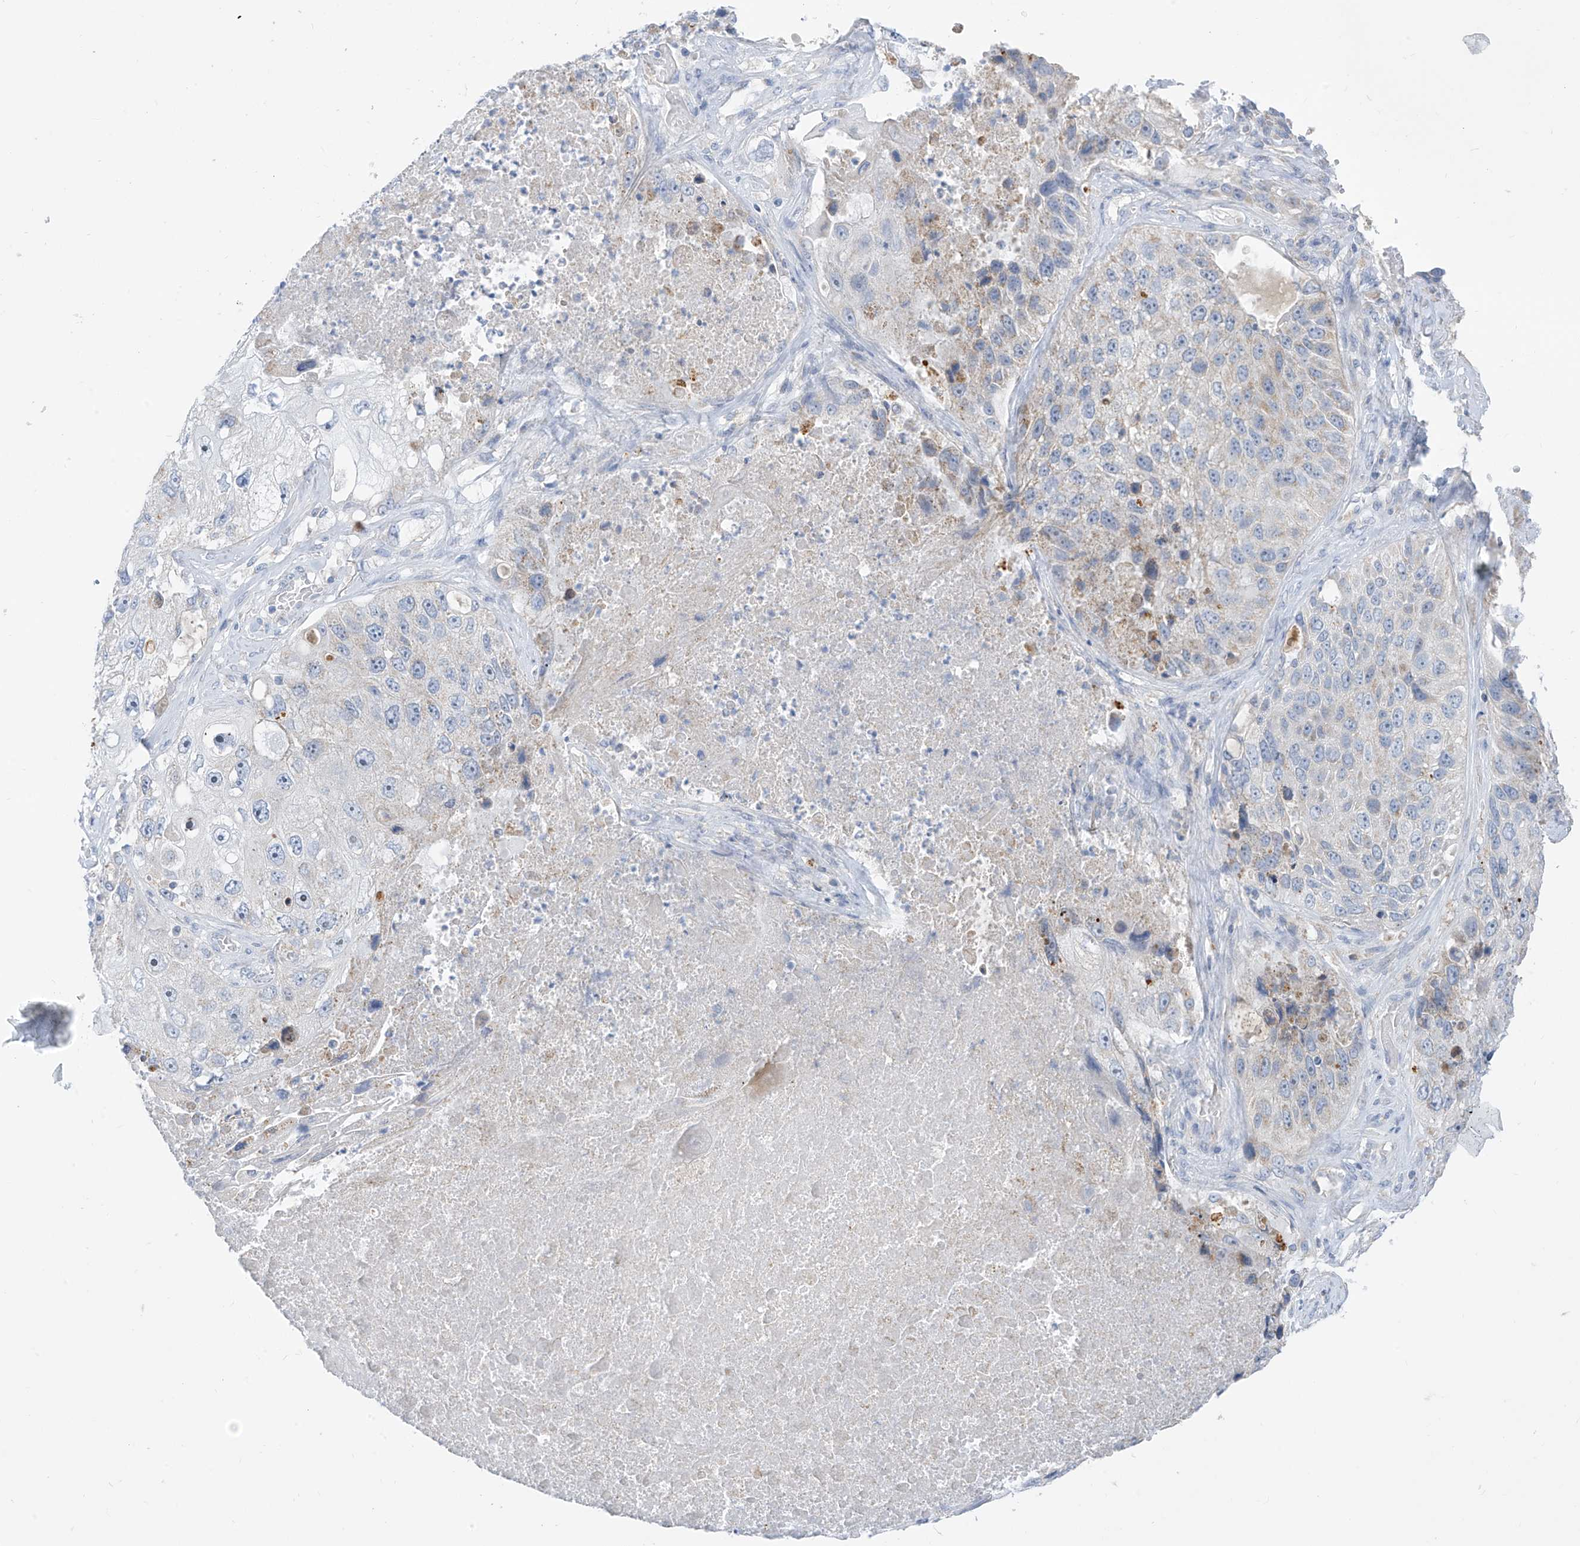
{"staining": {"intensity": "negative", "quantity": "none", "location": "none"}, "tissue": "lung cancer", "cell_type": "Tumor cells", "image_type": "cancer", "snomed": [{"axis": "morphology", "description": "Squamous cell carcinoma, NOS"}, {"axis": "topography", "description": "Lung"}], "caption": "Protein analysis of lung cancer demonstrates no significant staining in tumor cells.", "gene": "ZNF404", "patient": {"sex": "male", "age": 61}}